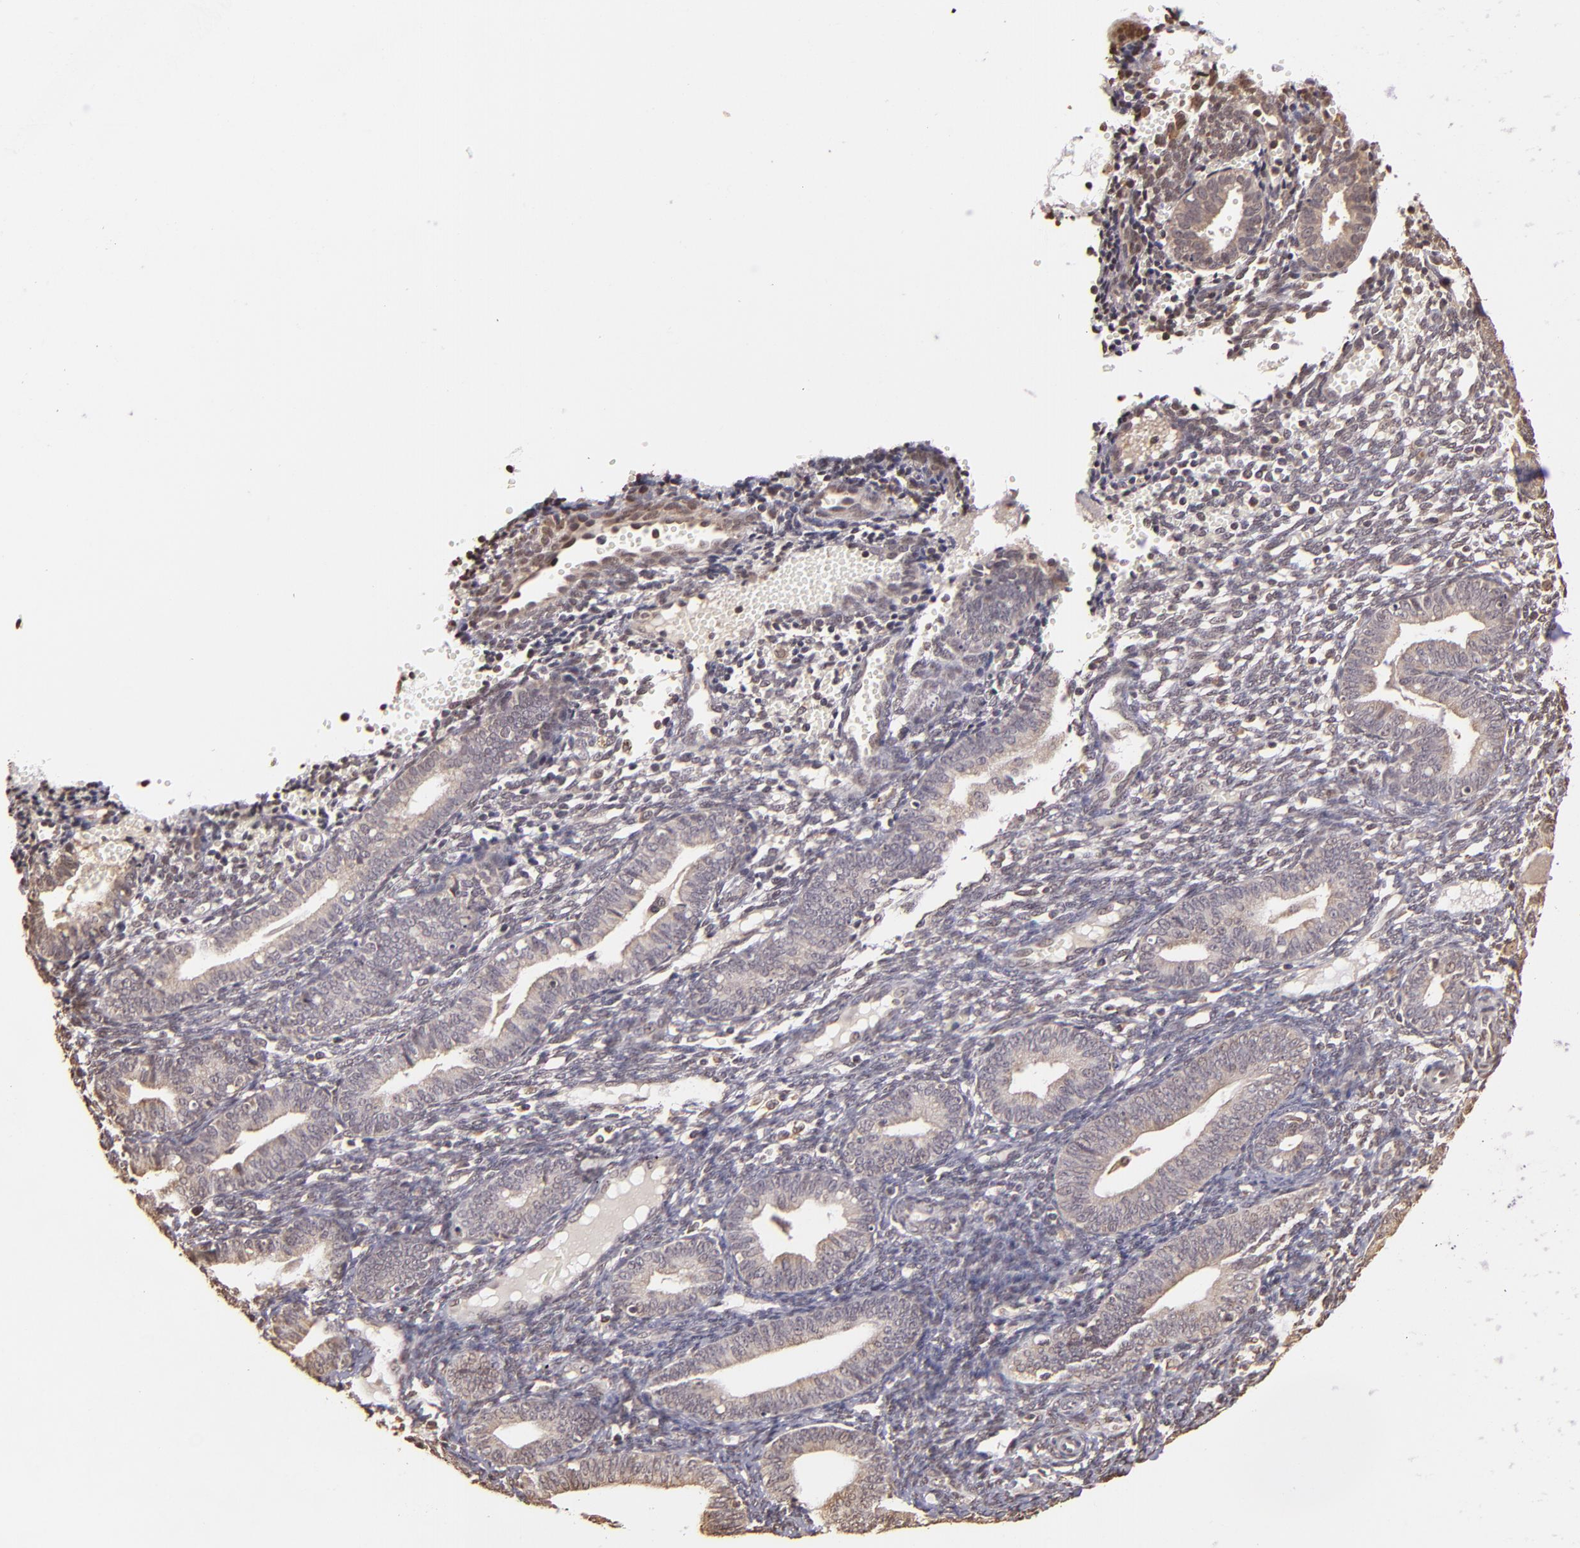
{"staining": {"intensity": "negative", "quantity": "none", "location": "none"}, "tissue": "endometrium", "cell_type": "Cells in endometrial stroma", "image_type": "normal", "snomed": [{"axis": "morphology", "description": "Normal tissue, NOS"}, {"axis": "topography", "description": "Endometrium"}], "caption": "Immunohistochemical staining of normal endometrium shows no significant expression in cells in endometrial stroma.", "gene": "ARPC2", "patient": {"sex": "female", "age": 61}}